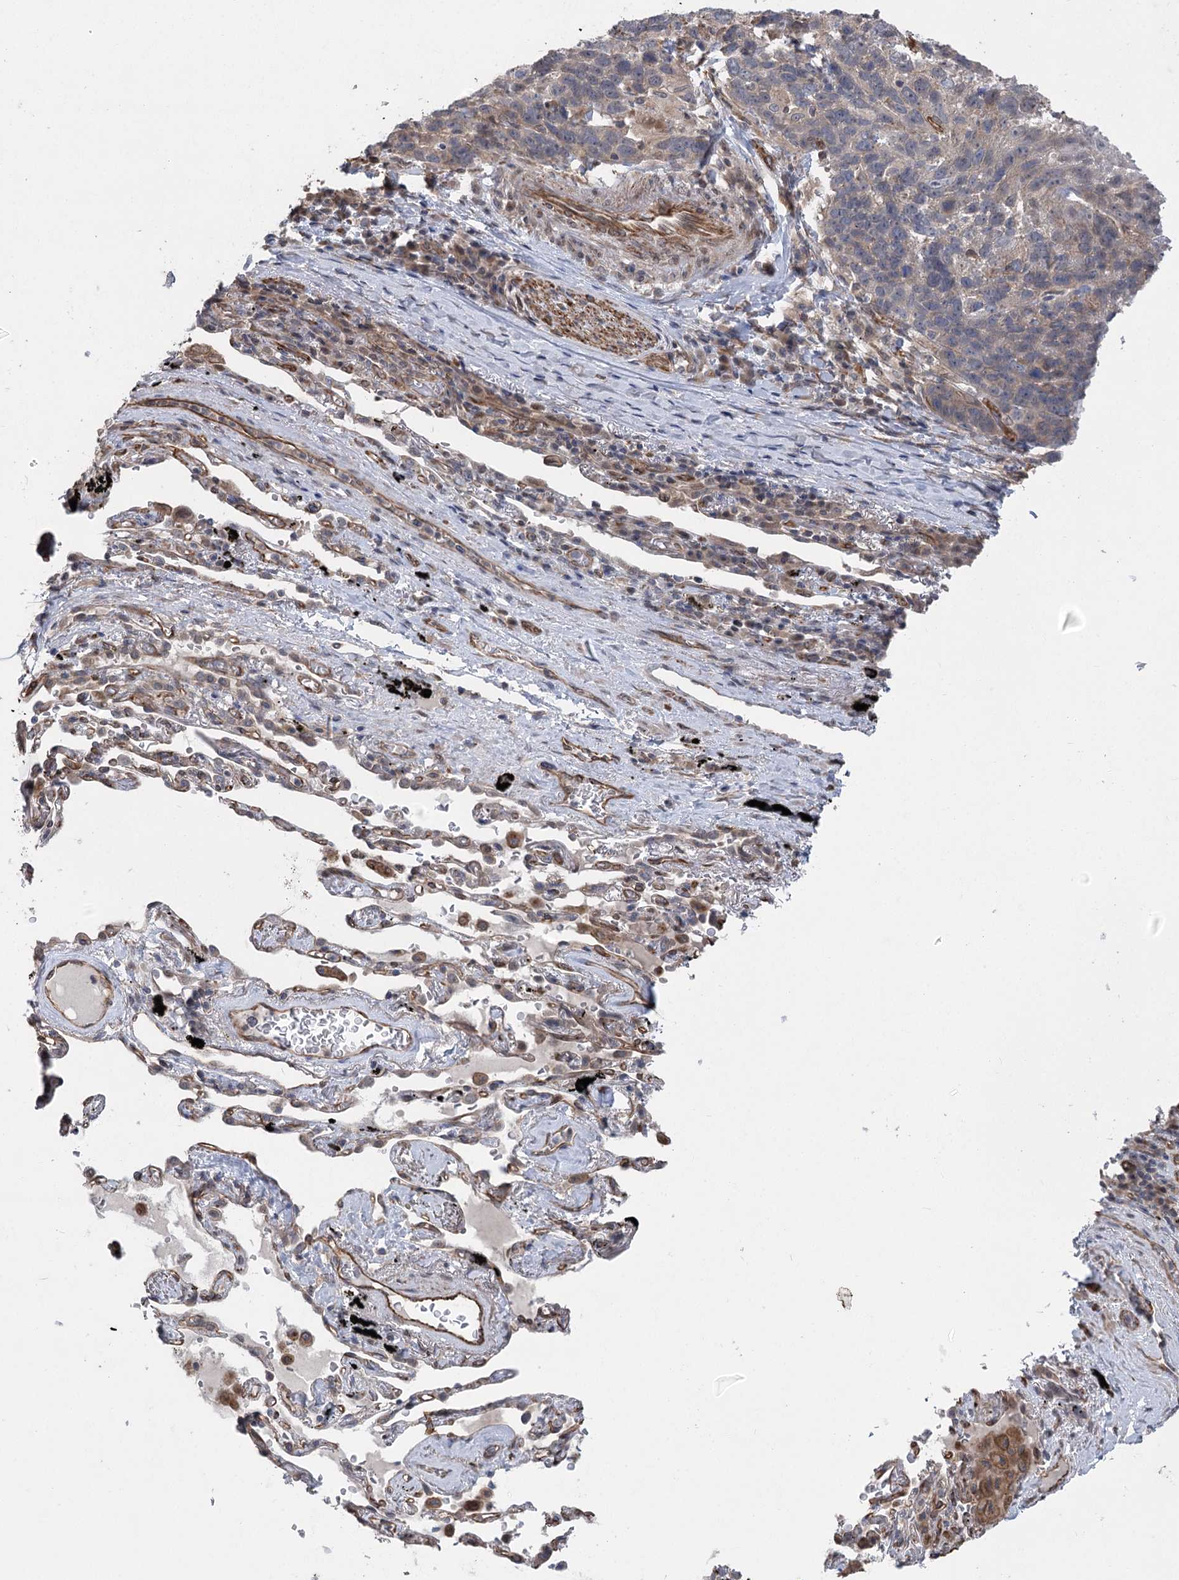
{"staining": {"intensity": "negative", "quantity": "none", "location": "none"}, "tissue": "lung cancer", "cell_type": "Tumor cells", "image_type": "cancer", "snomed": [{"axis": "morphology", "description": "Squamous cell carcinoma, NOS"}, {"axis": "topography", "description": "Lung"}], "caption": "Tumor cells show no significant staining in lung squamous cell carcinoma. (Stains: DAB (3,3'-diaminobenzidine) immunohistochemistry (IHC) with hematoxylin counter stain, Microscopy: brightfield microscopy at high magnification).", "gene": "RWDD4", "patient": {"sex": "male", "age": 66}}